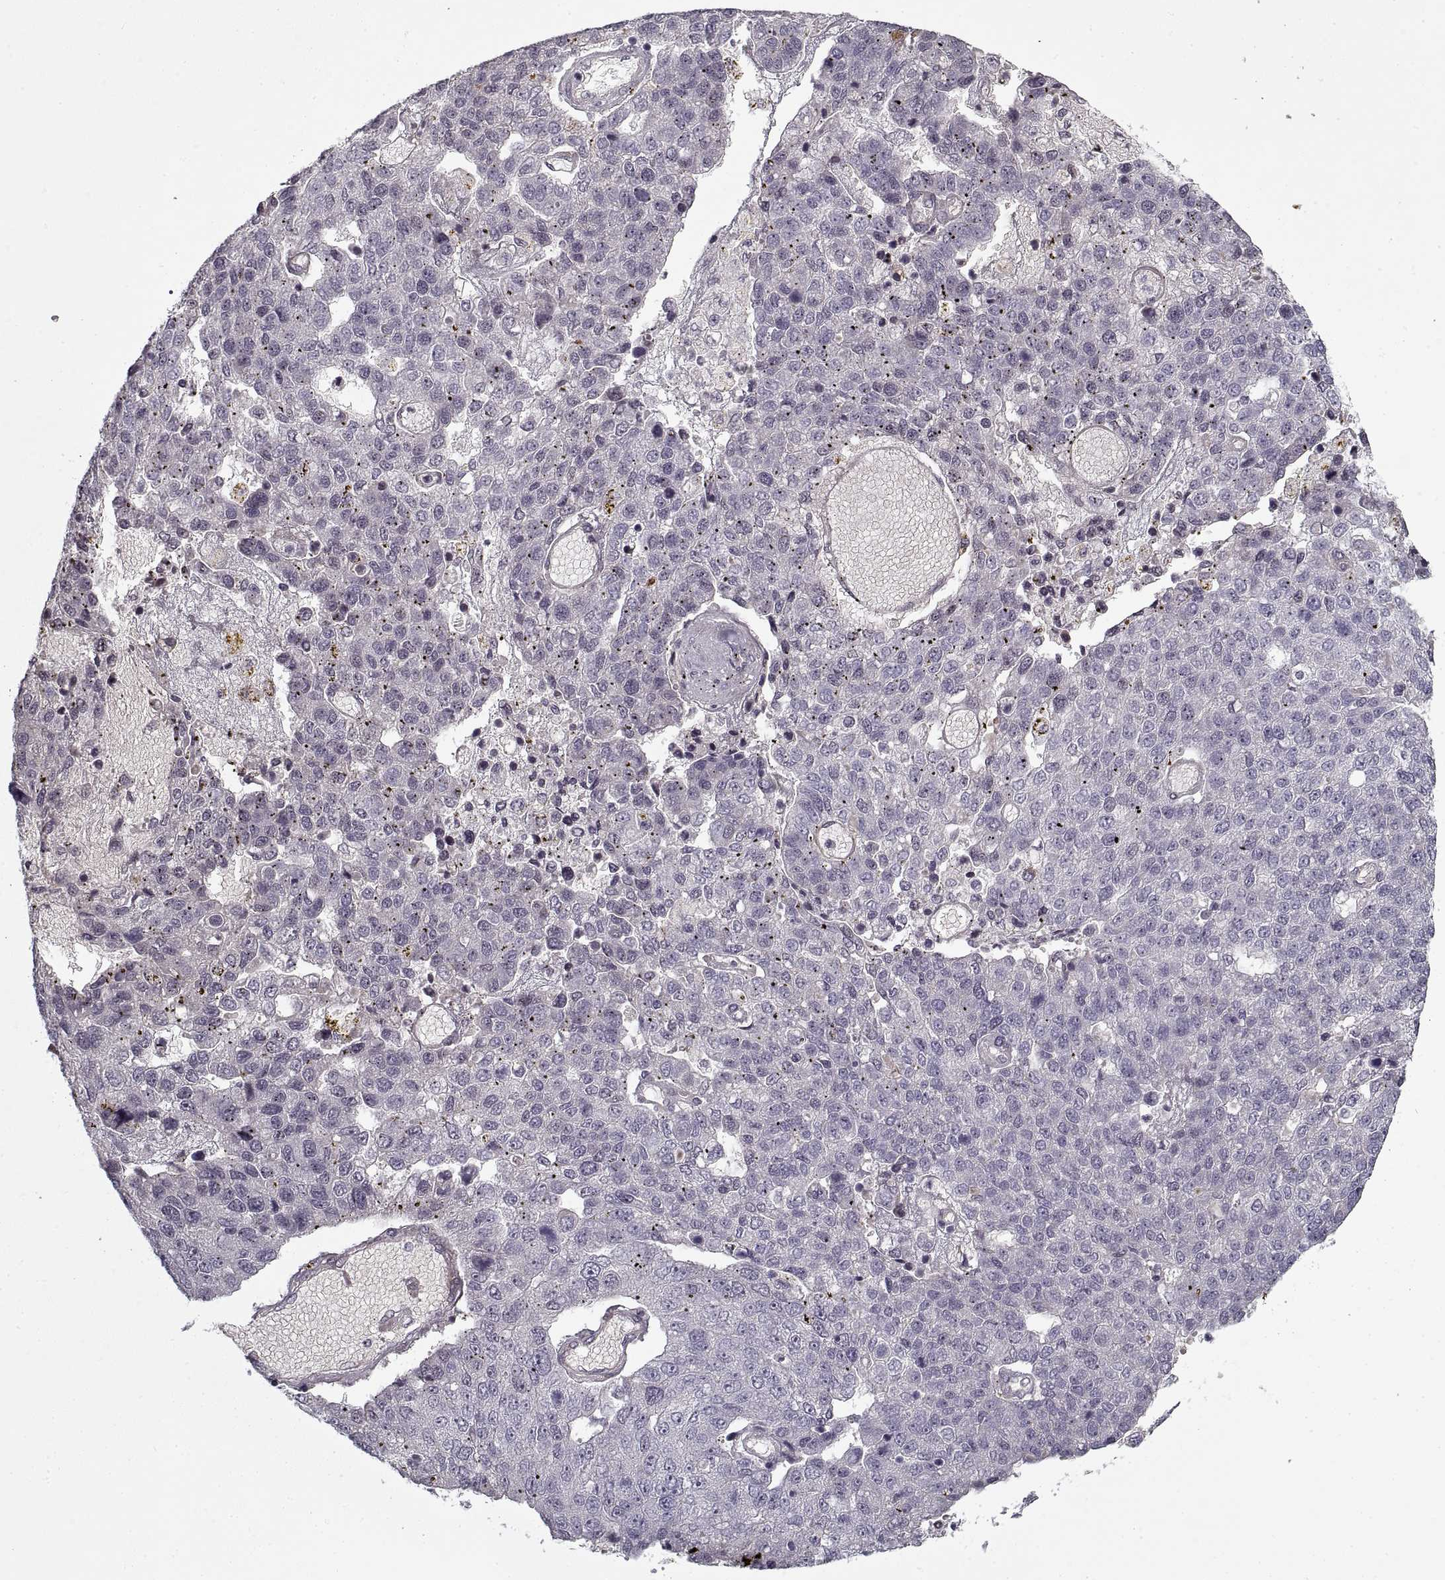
{"staining": {"intensity": "negative", "quantity": "none", "location": "none"}, "tissue": "pancreatic cancer", "cell_type": "Tumor cells", "image_type": "cancer", "snomed": [{"axis": "morphology", "description": "Adenocarcinoma, NOS"}, {"axis": "topography", "description": "Pancreas"}], "caption": "High magnification brightfield microscopy of pancreatic cancer (adenocarcinoma) stained with DAB (brown) and counterstained with hematoxylin (blue): tumor cells show no significant expression.", "gene": "LAMB2", "patient": {"sex": "female", "age": 61}}